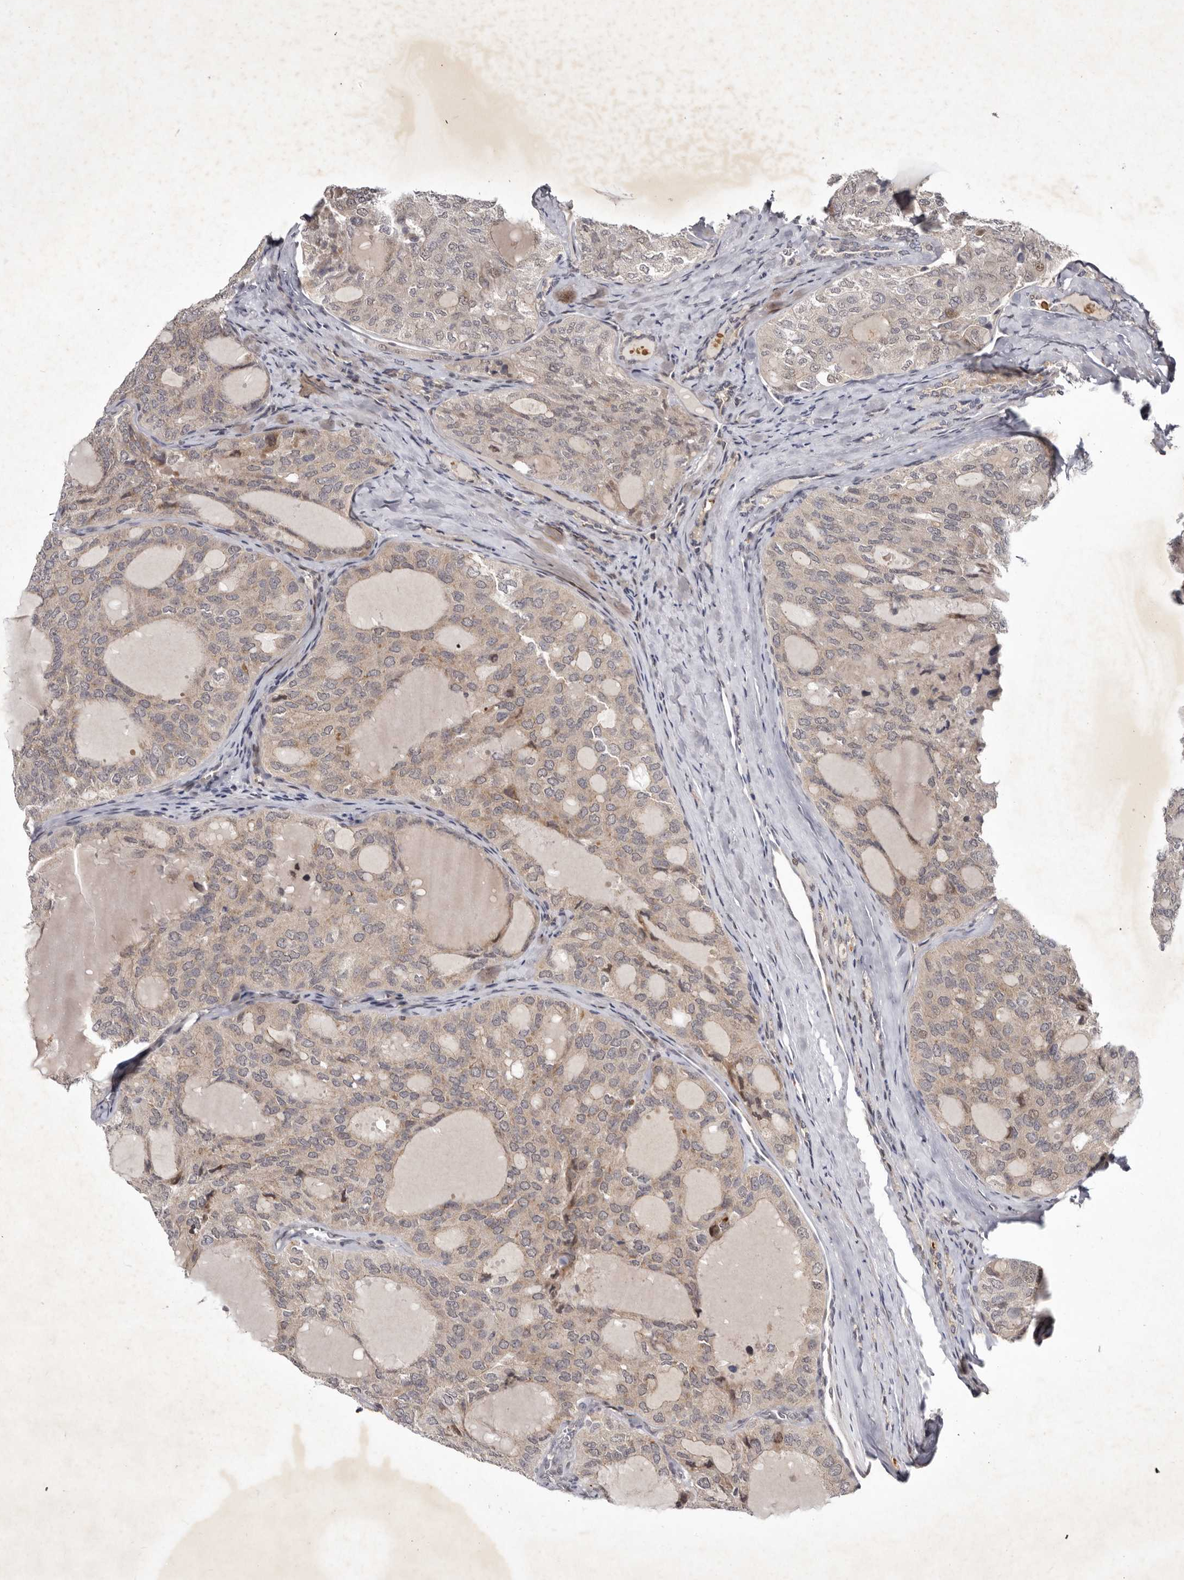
{"staining": {"intensity": "weak", "quantity": ">75%", "location": "cytoplasmic/membranous"}, "tissue": "thyroid cancer", "cell_type": "Tumor cells", "image_type": "cancer", "snomed": [{"axis": "morphology", "description": "Follicular adenoma carcinoma, NOS"}, {"axis": "topography", "description": "Thyroid gland"}], "caption": "Weak cytoplasmic/membranous protein positivity is appreciated in approximately >75% of tumor cells in thyroid follicular adenoma carcinoma. (Brightfield microscopy of DAB IHC at high magnification).", "gene": "ABL1", "patient": {"sex": "male", "age": 75}}